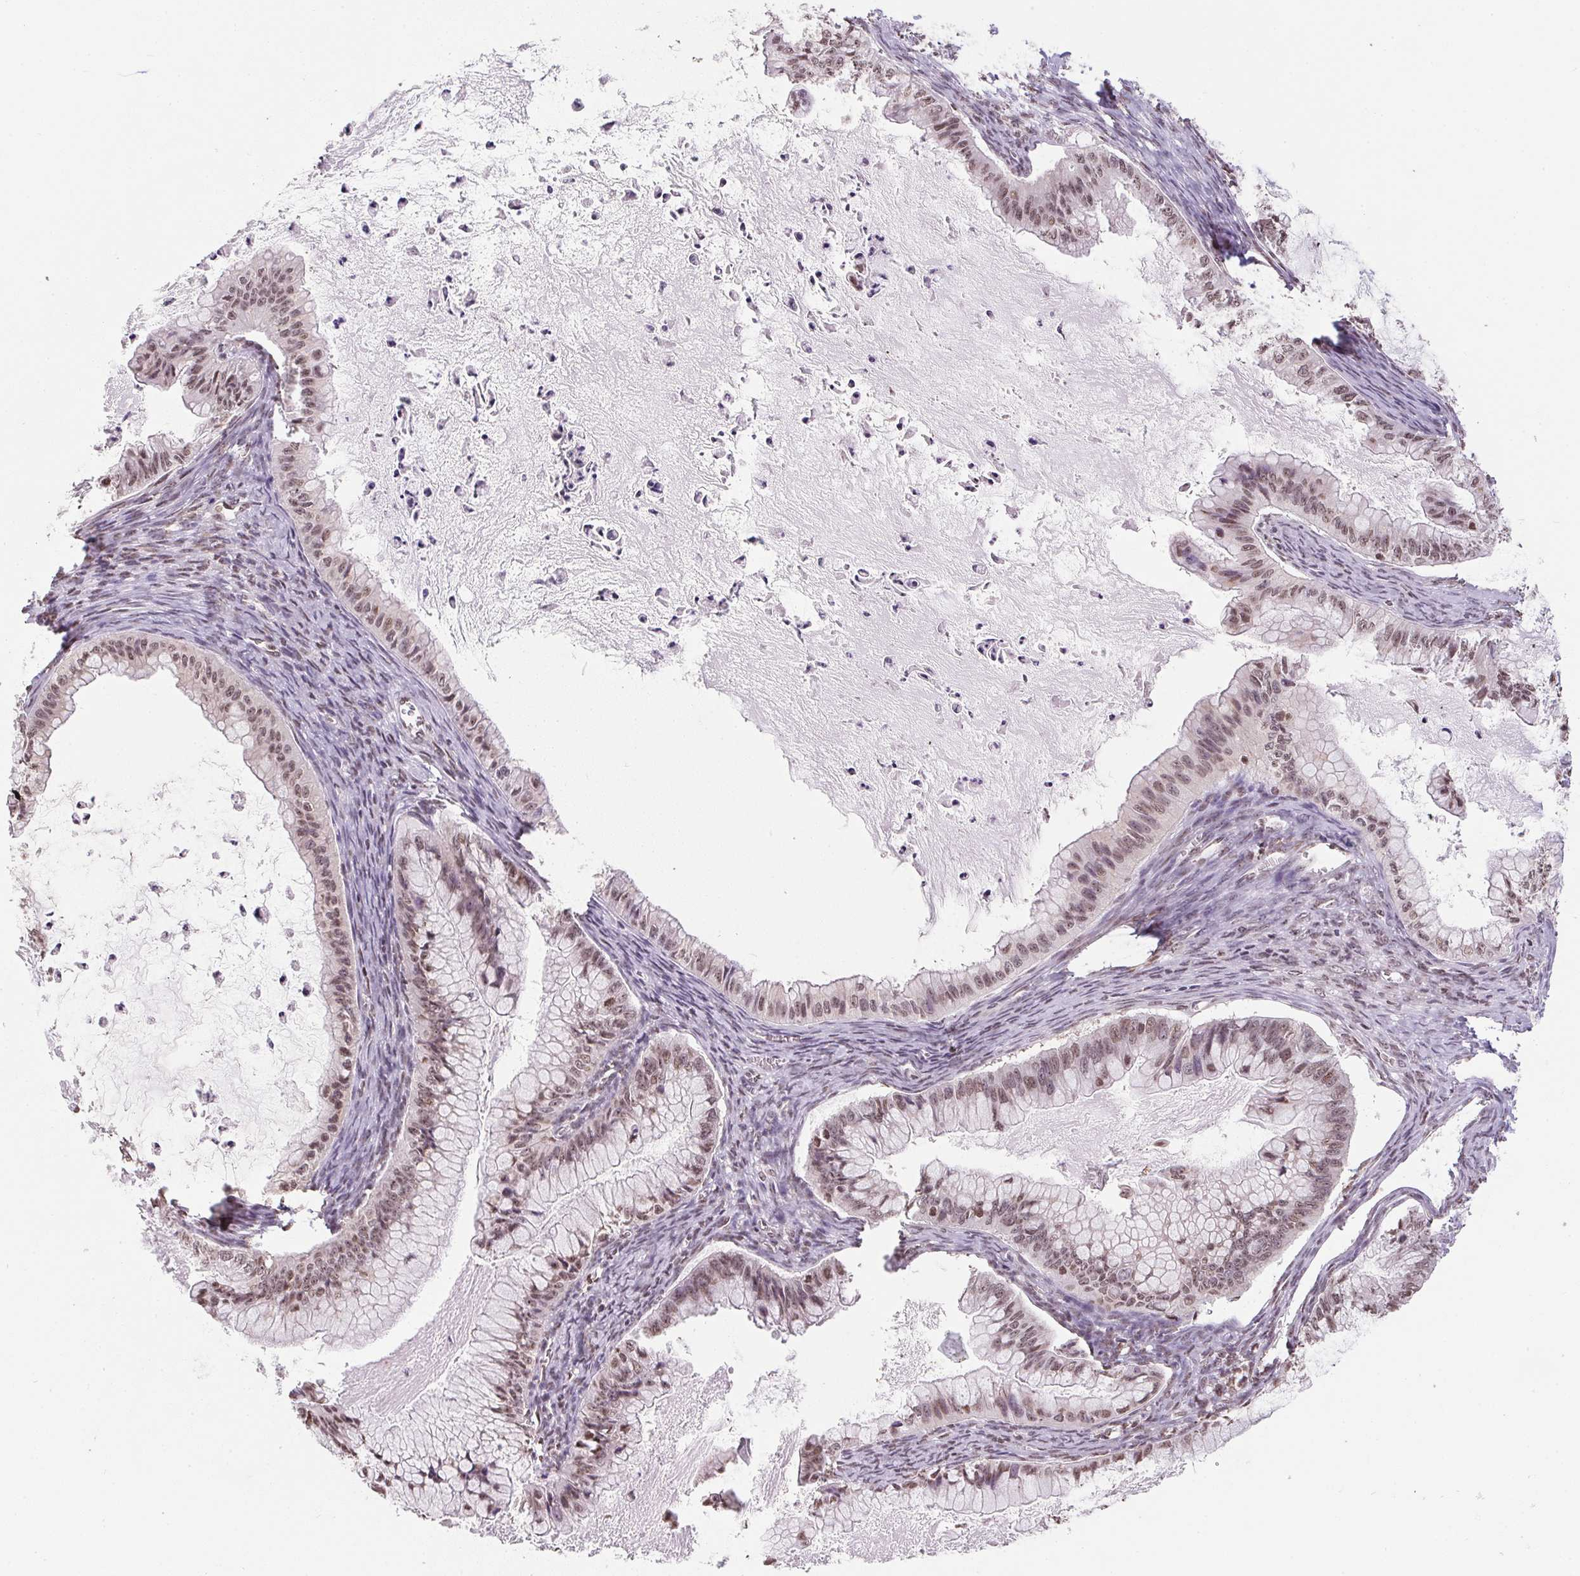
{"staining": {"intensity": "moderate", "quantity": ">75%", "location": "nuclear"}, "tissue": "ovarian cancer", "cell_type": "Tumor cells", "image_type": "cancer", "snomed": [{"axis": "morphology", "description": "Cystadenocarcinoma, mucinous, NOS"}, {"axis": "topography", "description": "Ovary"}], "caption": "The histopathology image displays staining of ovarian cancer, revealing moderate nuclear protein positivity (brown color) within tumor cells.", "gene": "RNF181", "patient": {"sex": "female", "age": 72}}